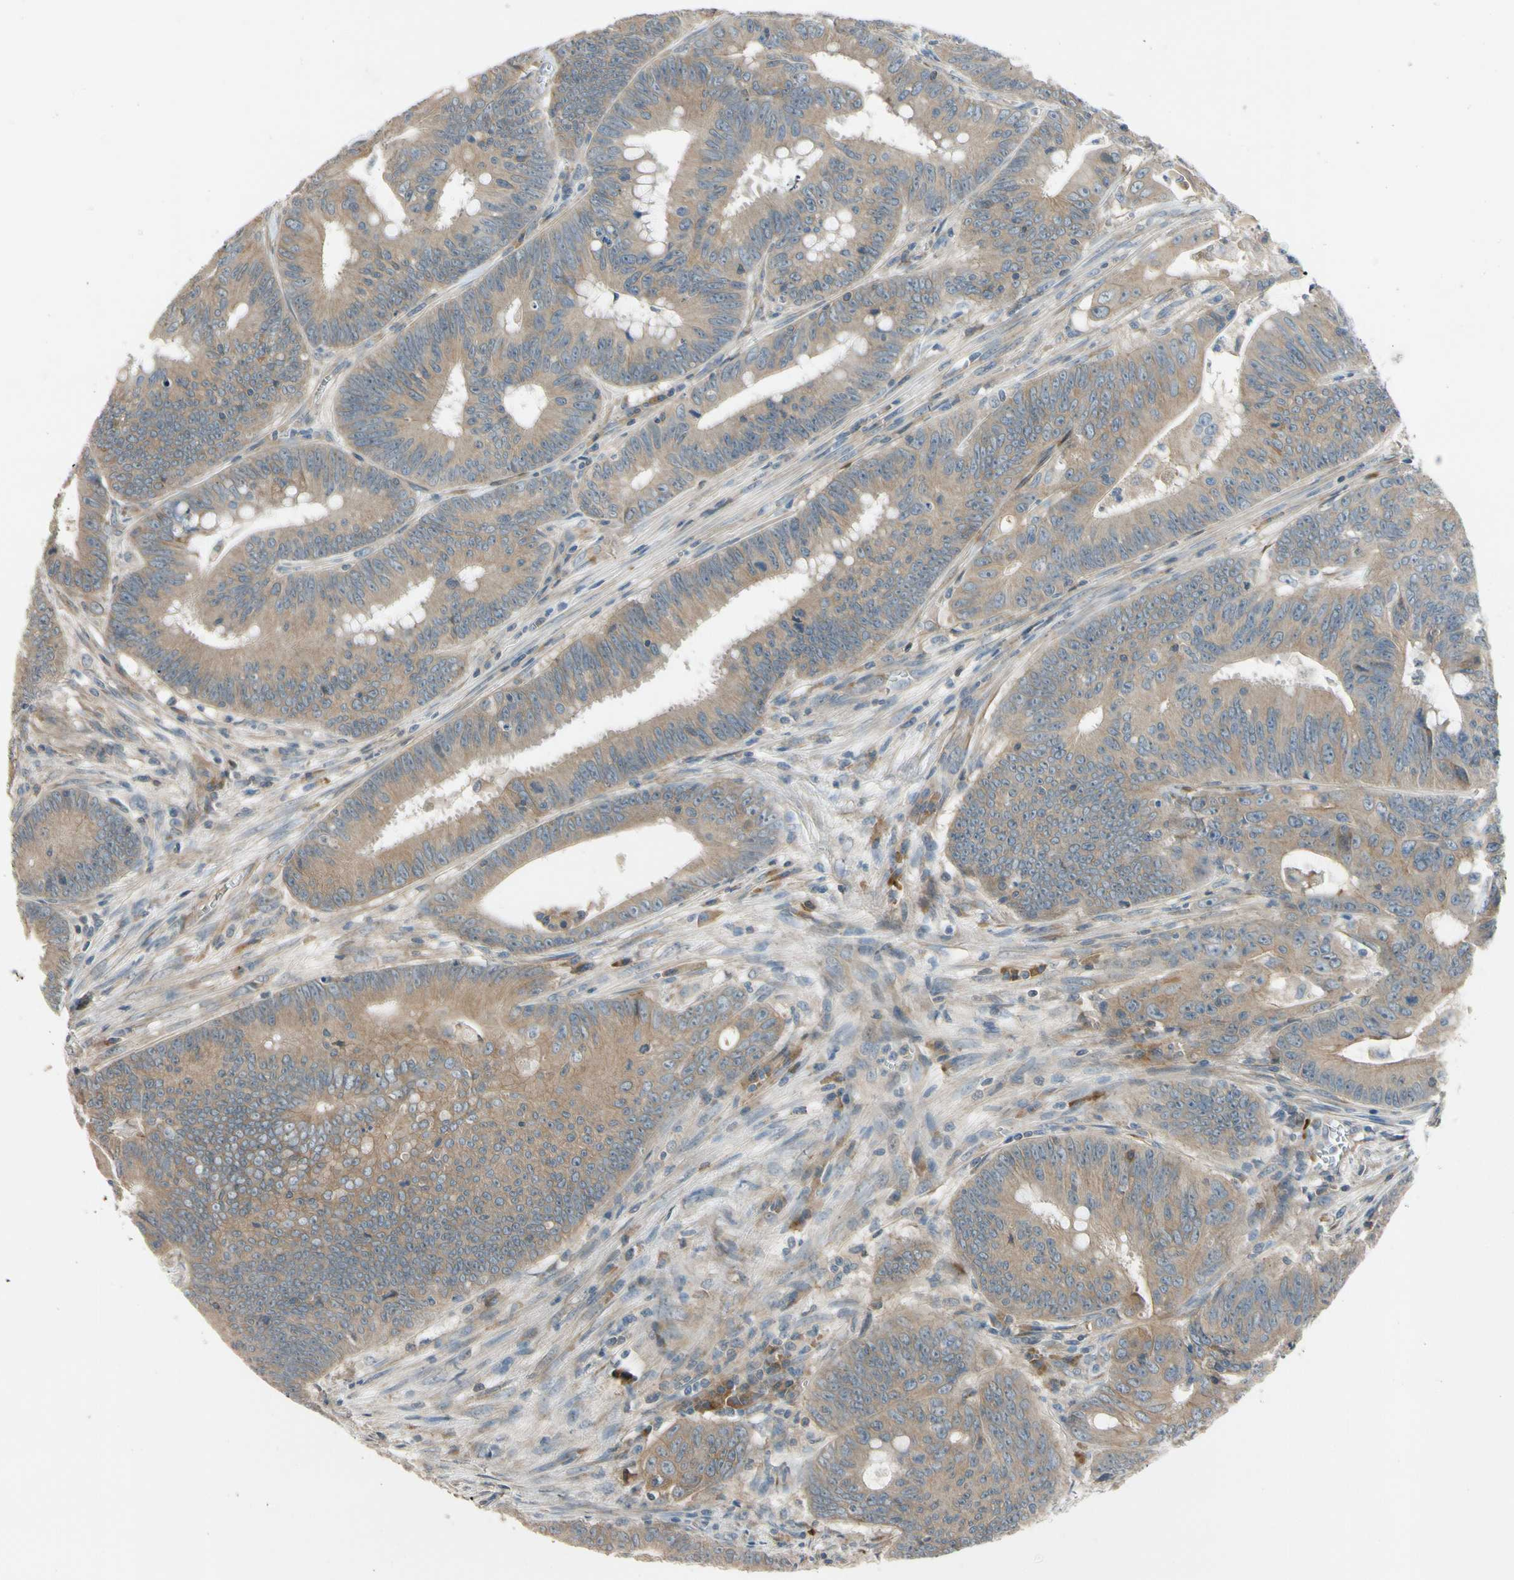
{"staining": {"intensity": "moderate", "quantity": ">75%", "location": "cytoplasmic/membranous"}, "tissue": "colorectal cancer", "cell_type": "Tumor cells", "image_type": "cancer", "snomed": [{"axis": "morphology", "description": "Adenocarcinoma, NOS"}, {"axis": "topography", "description": "Colon"}], "caption": "Immunohistochemical staining of adenocarcinoma (colorectal) shows medium levels of moderate cytoplasmic/membranous positivity in about >75% of tumor cells.", "gene": "MST1R", "patient": {"sex": "male", "age": 45}}